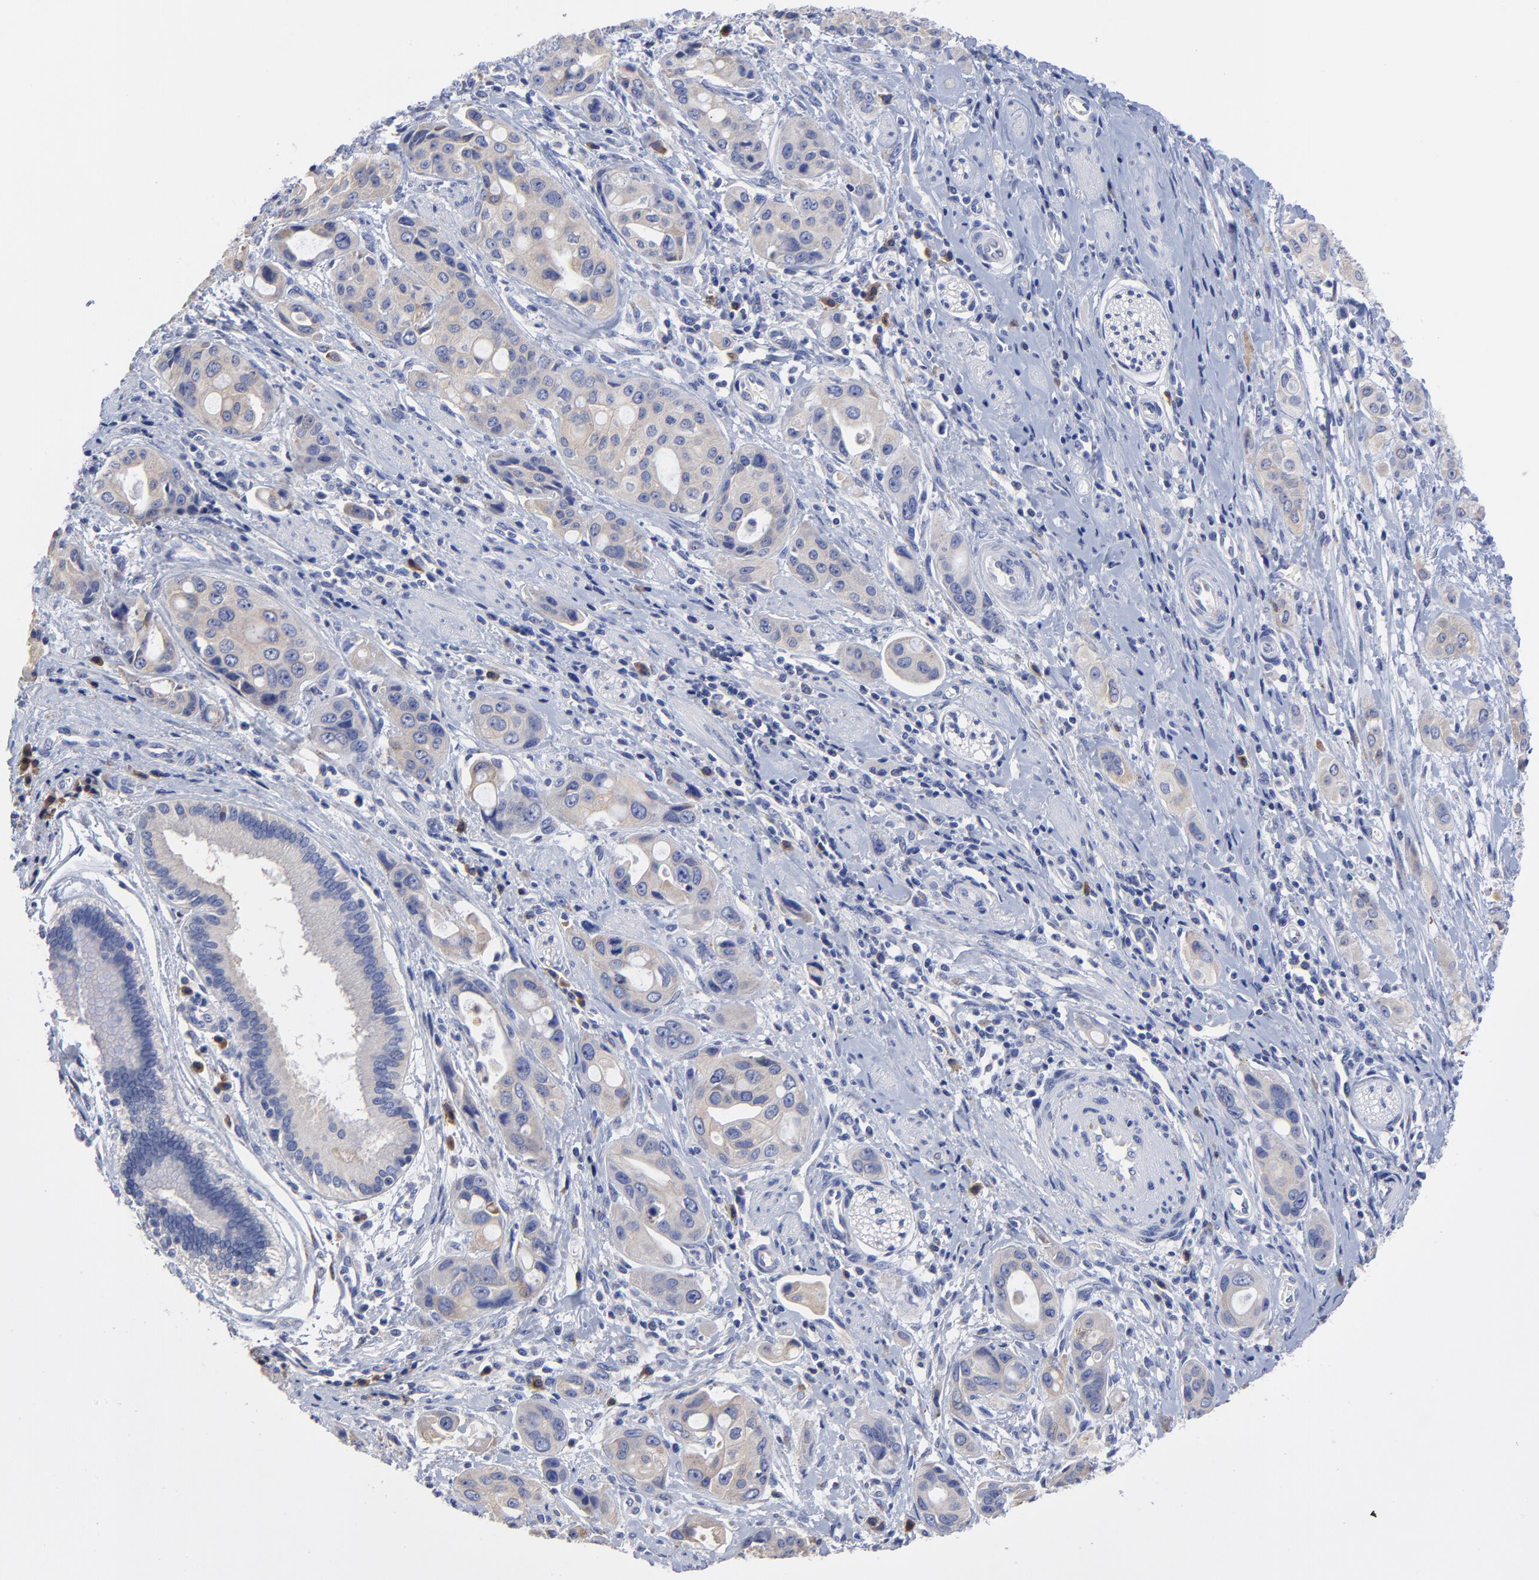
{"staining": {"intensity": "weak", "quantity": ">75%", "location": "cytoplasmic/membranous"}, "tissue": "pancreatic cancer", "cell_type": "Tumor cells", "image_type": "cancer", "snomed": [{"axis": "morphology", "description": "Adenocarcinoma, NOS"}, {"axis": "topography", "description": "Pancreas"}], "caption": "A histopathology image of human adenocarcinoma (pancreatic) stained for a protein demonstrates weak cytoplasmic/membranous brown staining in tumor cells. (Brightfield microscopy of DAB IHC at high magnification).", "gene": "LAX1", "patient": {"sex": "female", "age": 60}}